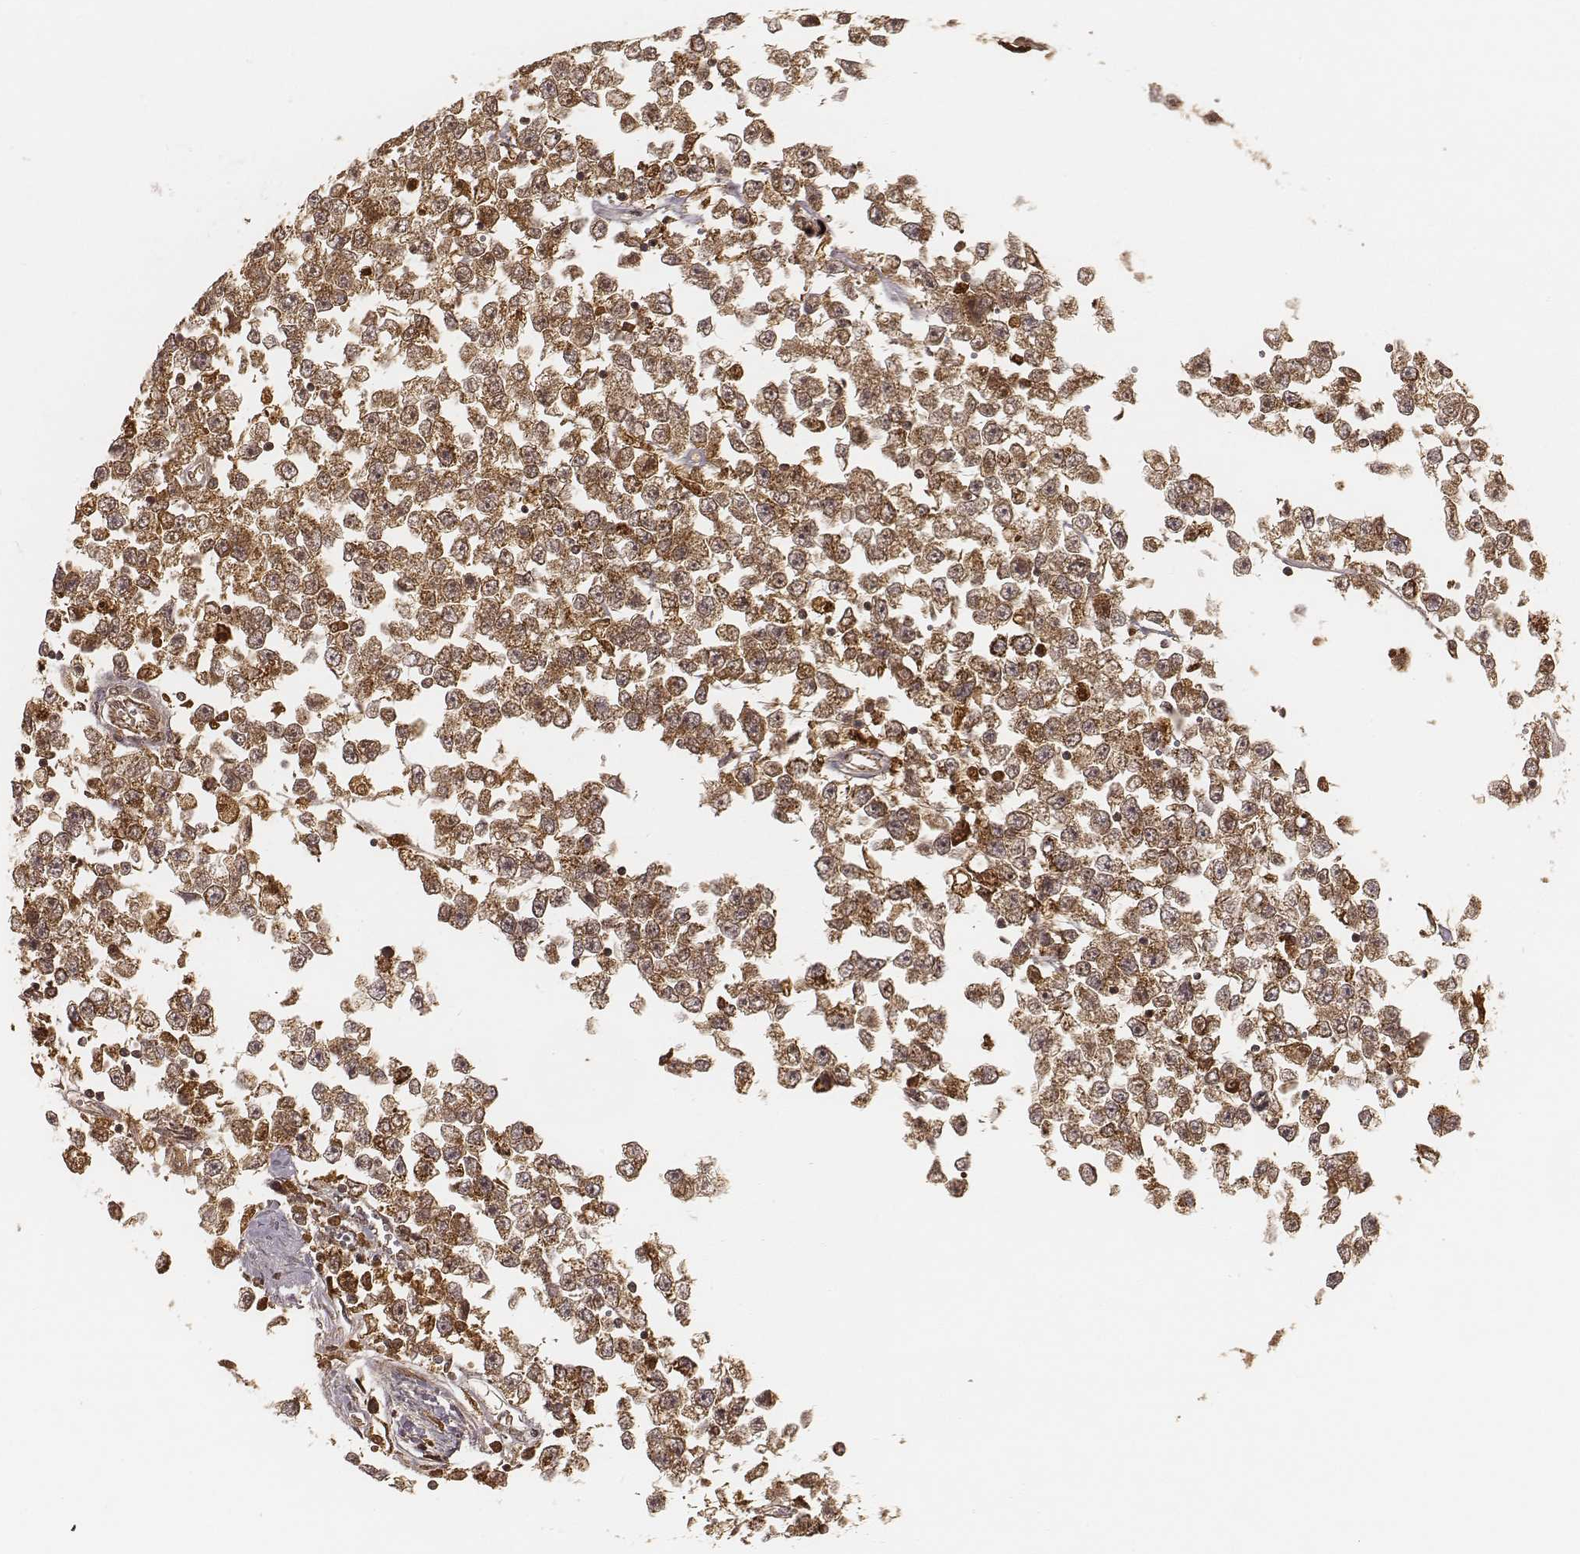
{"staining": {"intensity": "strong", "quantity": ">75%", "location": "cytoplasmic/membranous"}, "tissue": "testis cancer", "cell_type": "Tumor cells", "image_type": "cancer", "snomed": [{"axis": "morphology", "description": "Seminoma, NOS"}, {"axis": "topography", "description": "Testis"}], "caption": "DAB (3,3'-diaminobenzidine) immunohistochemical staining of human testis cancer (seminoma) reveals strong cytoplasmic/membranous protein expression in approximately >75% of tumor cells.", "gene": "CS", "patient": {"sex": "male", "age": 34}}